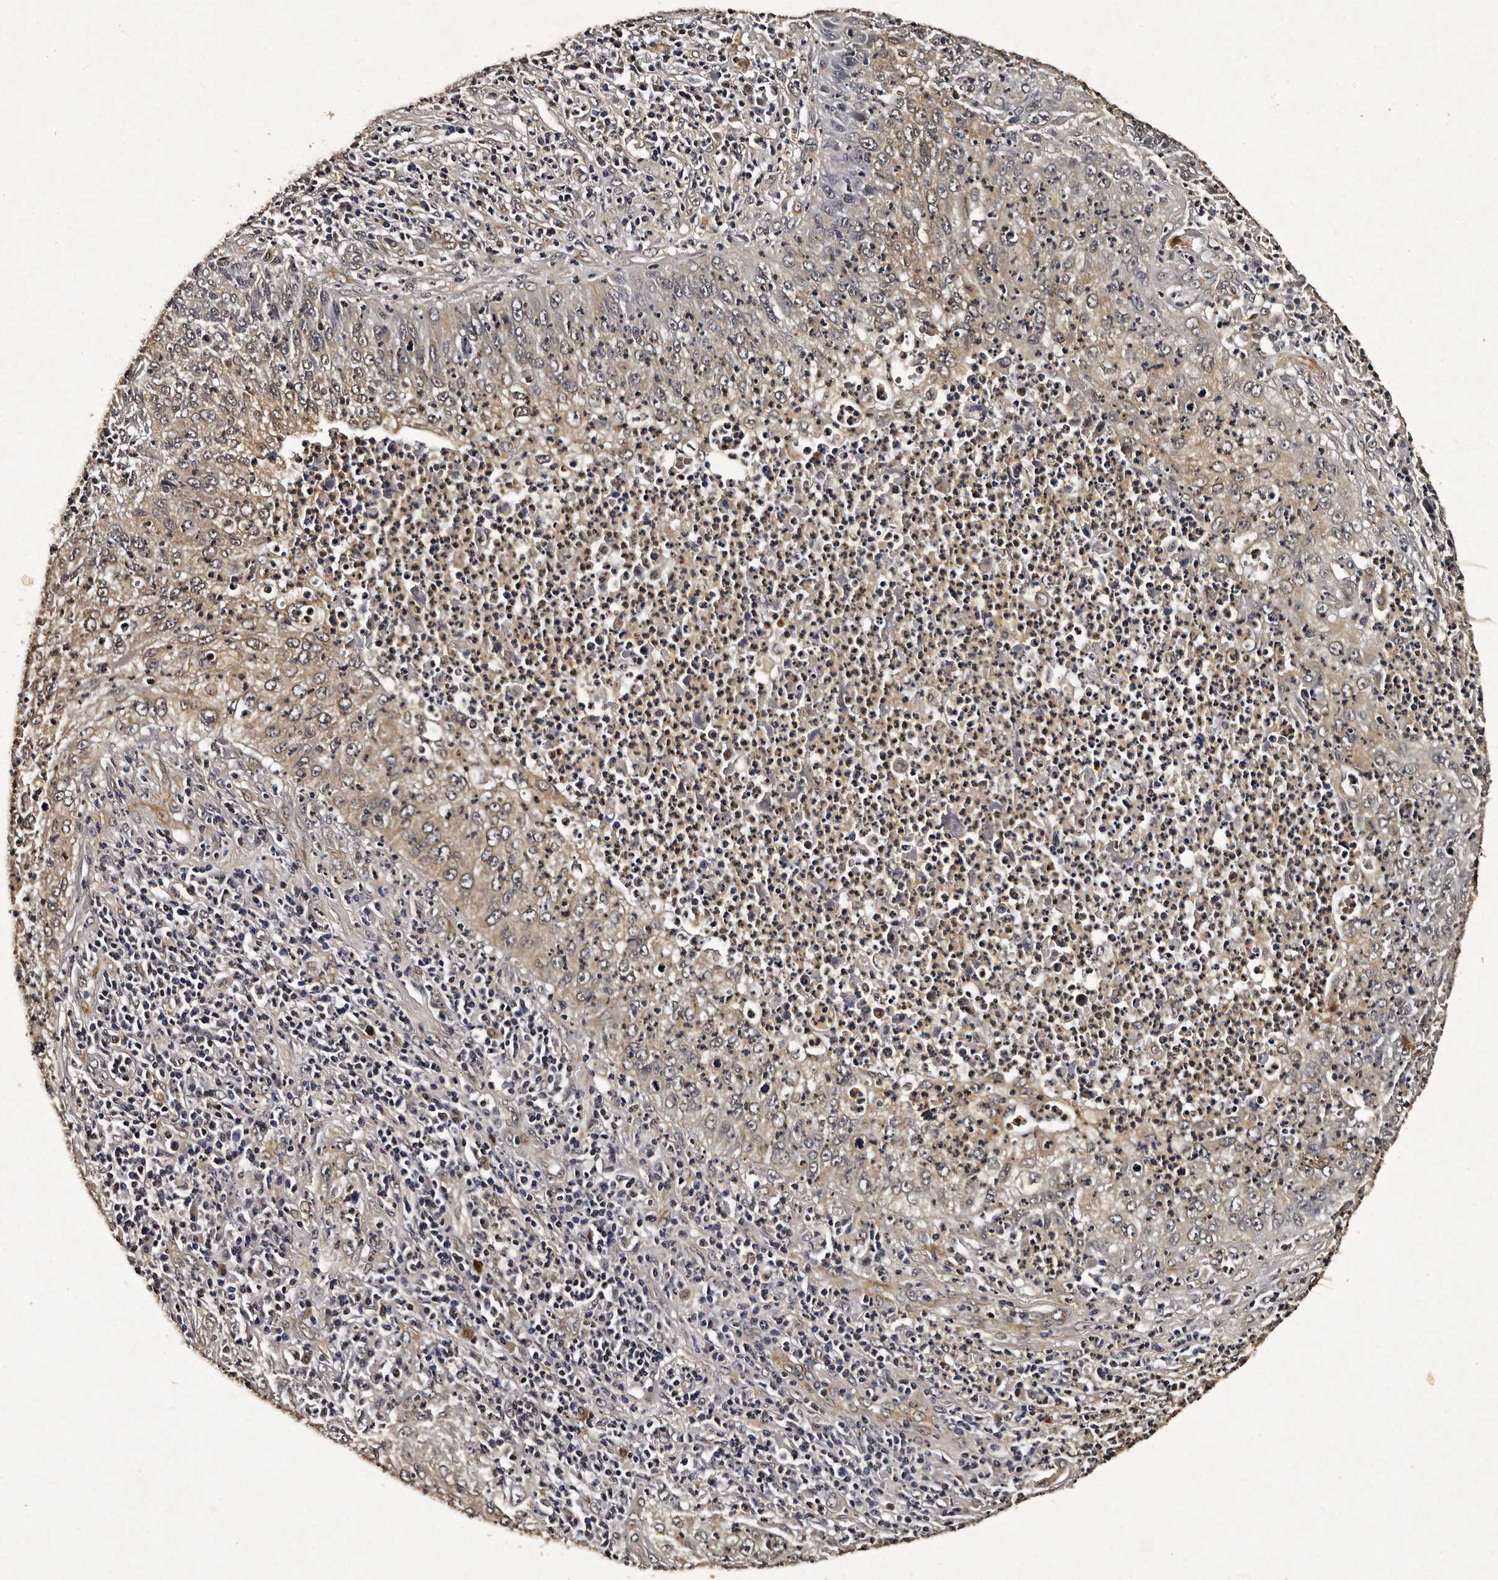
{"staining": {"intensity": "moderate", "quantity": ">75%", "location": "cytoplasmic/membranous,nuclear"}, "tissue": "cervical cancer", "cell_type": "Tumor cells", "image_type": "cancer", "snomed": [{"axis": "morphology", "description": "Squamous cell carcinoma, NOS"}, {"axis": "topography", "description": "Cervix"}], "caption": "Moderate cytoplasmic/membranous and nuclear protein expression is identified in approximately >75% of tumor cells in cervical cancer (squamous cell carcinoma).", "gene": "CPNE3", "patient": {"sex": "female", "age": 30}}